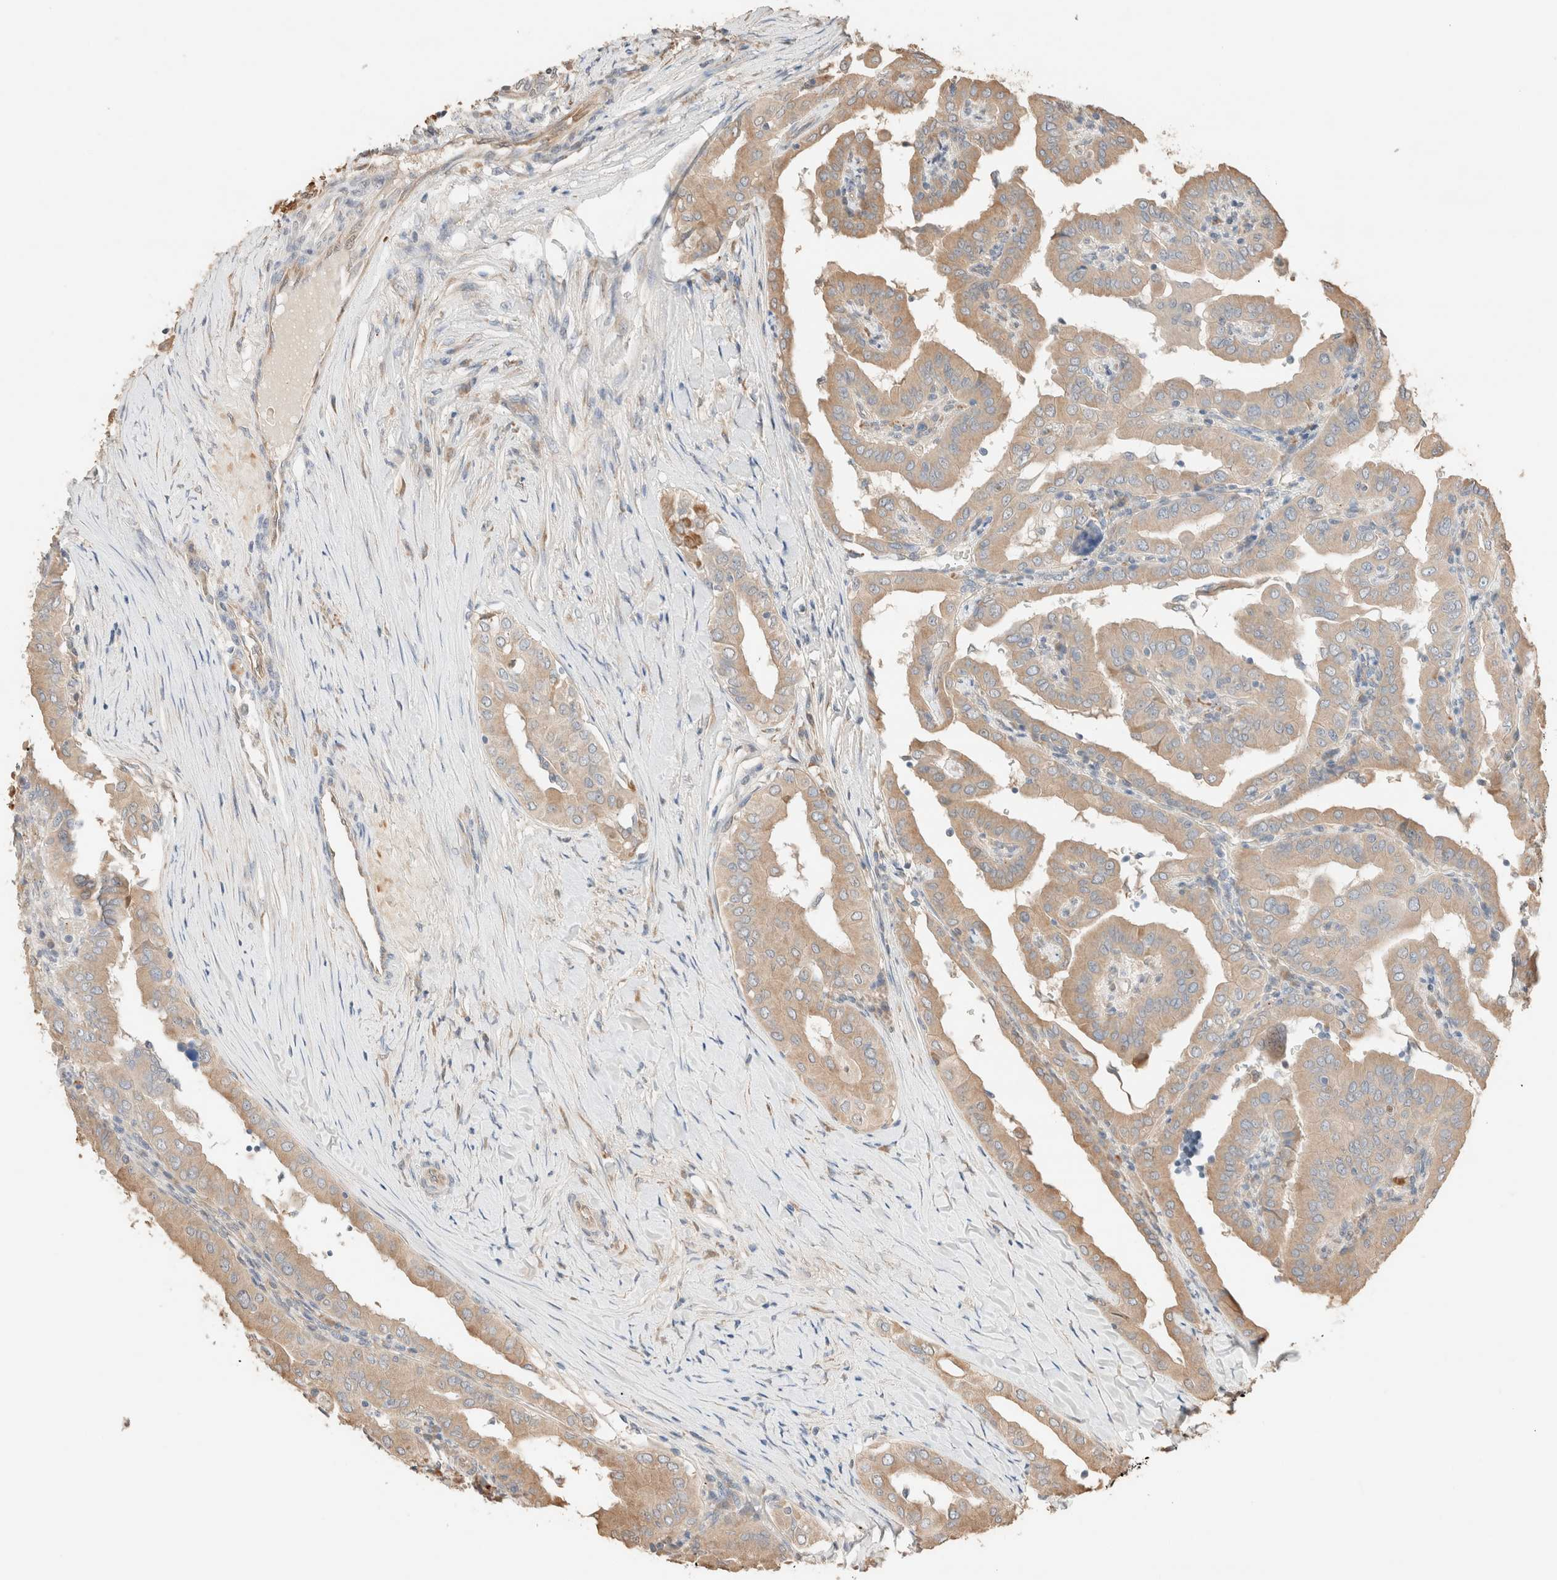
{"staining": {"intensity": "moderate", "quantity": ">75%", "location": "cytoplasmic/membranous"}, "tissue": "thyroid cancer", "cell_type": "Tumor cells", "image_type": "cancer", "snomed": [{"axis": "morphology", "description": "Papillary adenocarcinoma, NOS"}, {"axis": "topography", "description": "Thyroid gland"}], "caption": "A brown stain shows moderate cytoplasmic/membranous positivity of a protein in thyroid cancer tumor cells. The staining is performed using DAB (3,3'-diaminobenzidine) brown chromogen to label protein expression. The nuclei are counter-stained blue using hematoxylin.", "gene": "TUBD1", "patient": {"sex": "male", "age": 33}}